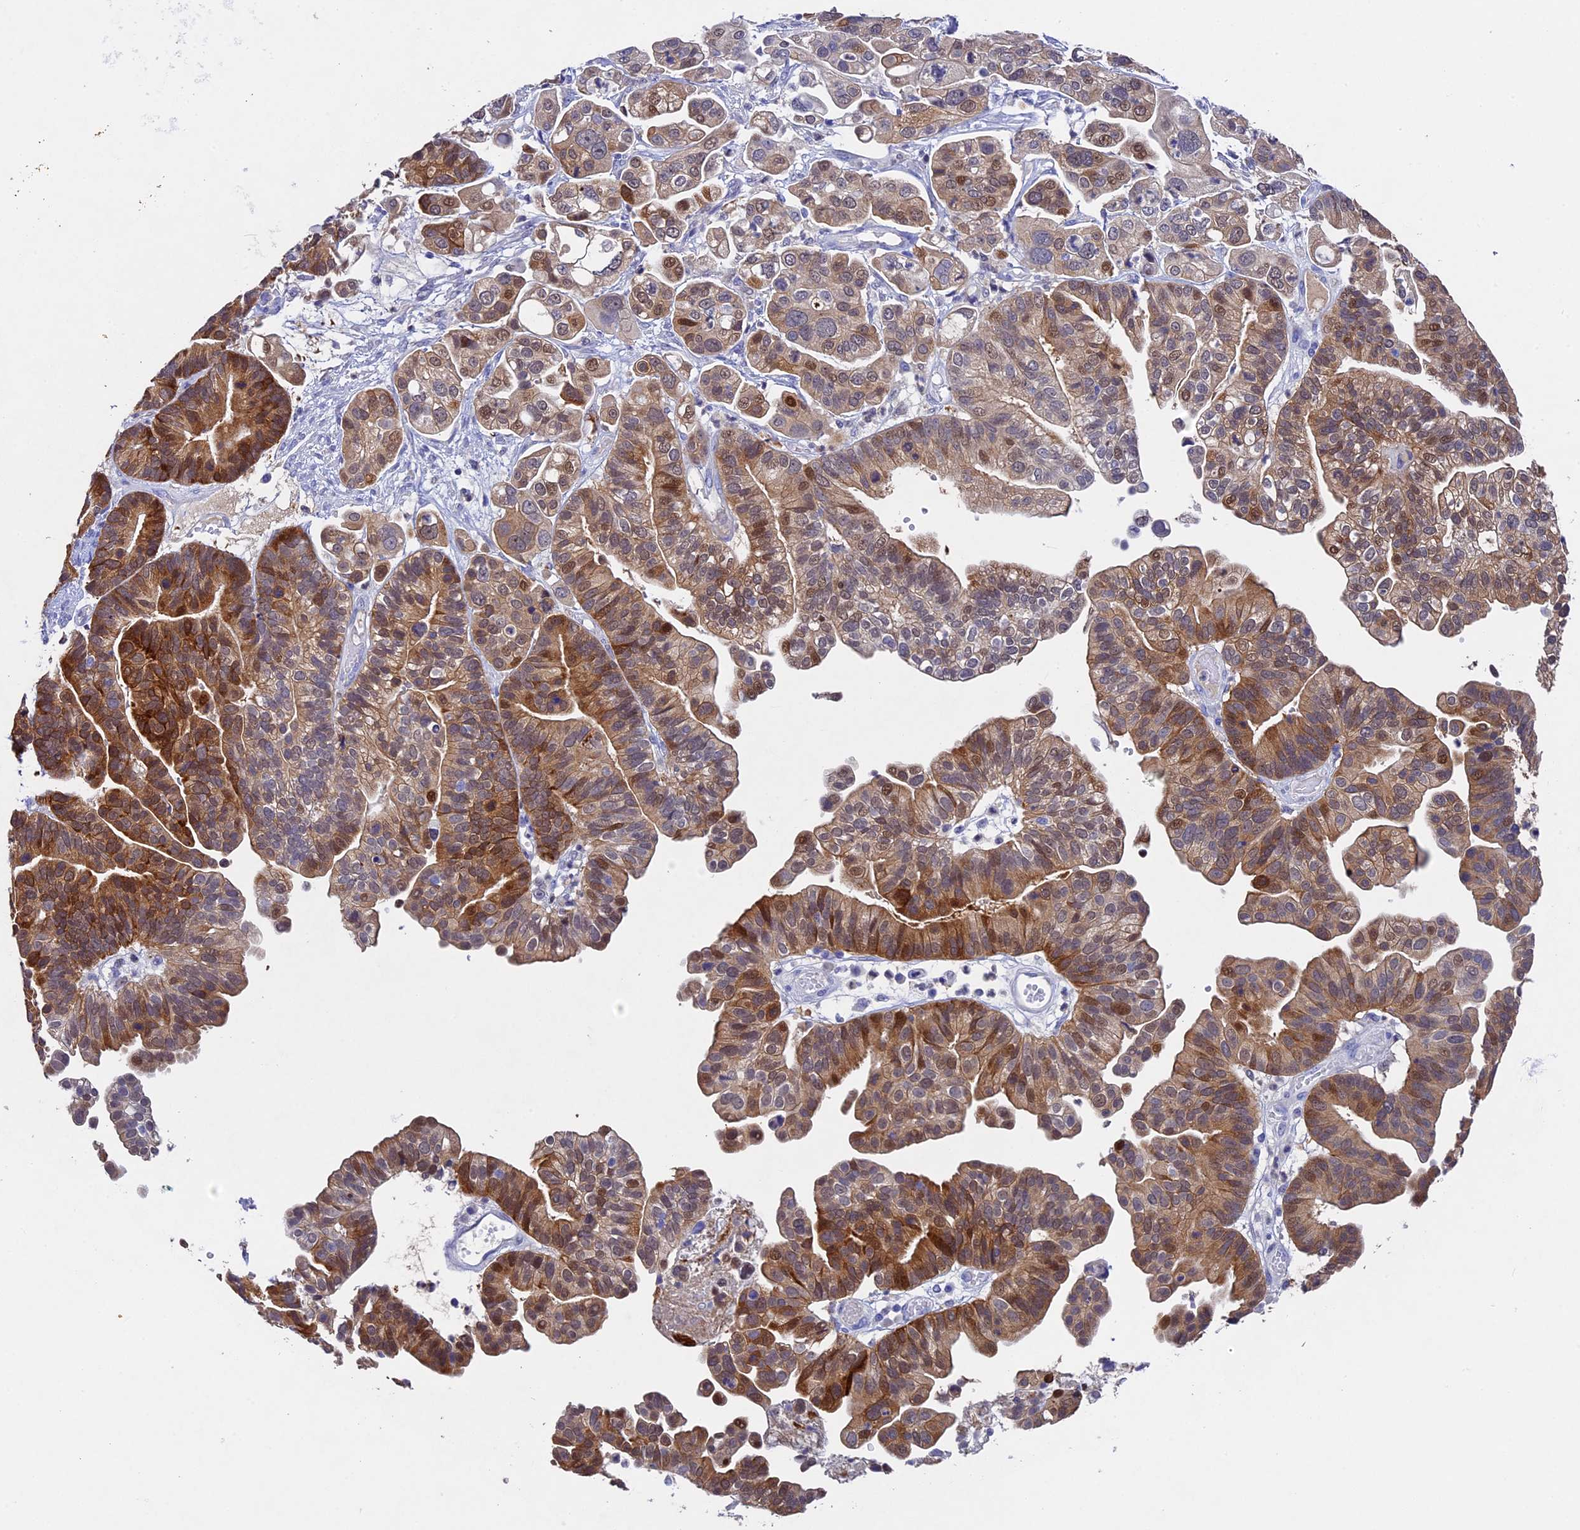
{"staining": {"intensity": "moderate", "quantity": ">75%", "location": "cytoplasmic/membranous,nuclear"}, "tissue": "ovarian cancer", "cell_type": "Tumor cells", "image_type": "cancer", "snomed": [{"axis": "morphology", "description": "Cystadenocarcinoma, serous, NOS"}, {"axis": "topography", "description": "Ovary"}], "caption": "Ovarian serous cystadenocarcinoma tissue shows moderate cytoplasmic/membranous and nuclear expression in about >75% of tumor cells, visualized by immunohistochemistry. Immunohistochemistry (ihc) stains the protein of interest in brown and the nuclei are stained blue.", "gene": "TGDS", "patient": {"sex": "female", "age": 56}}